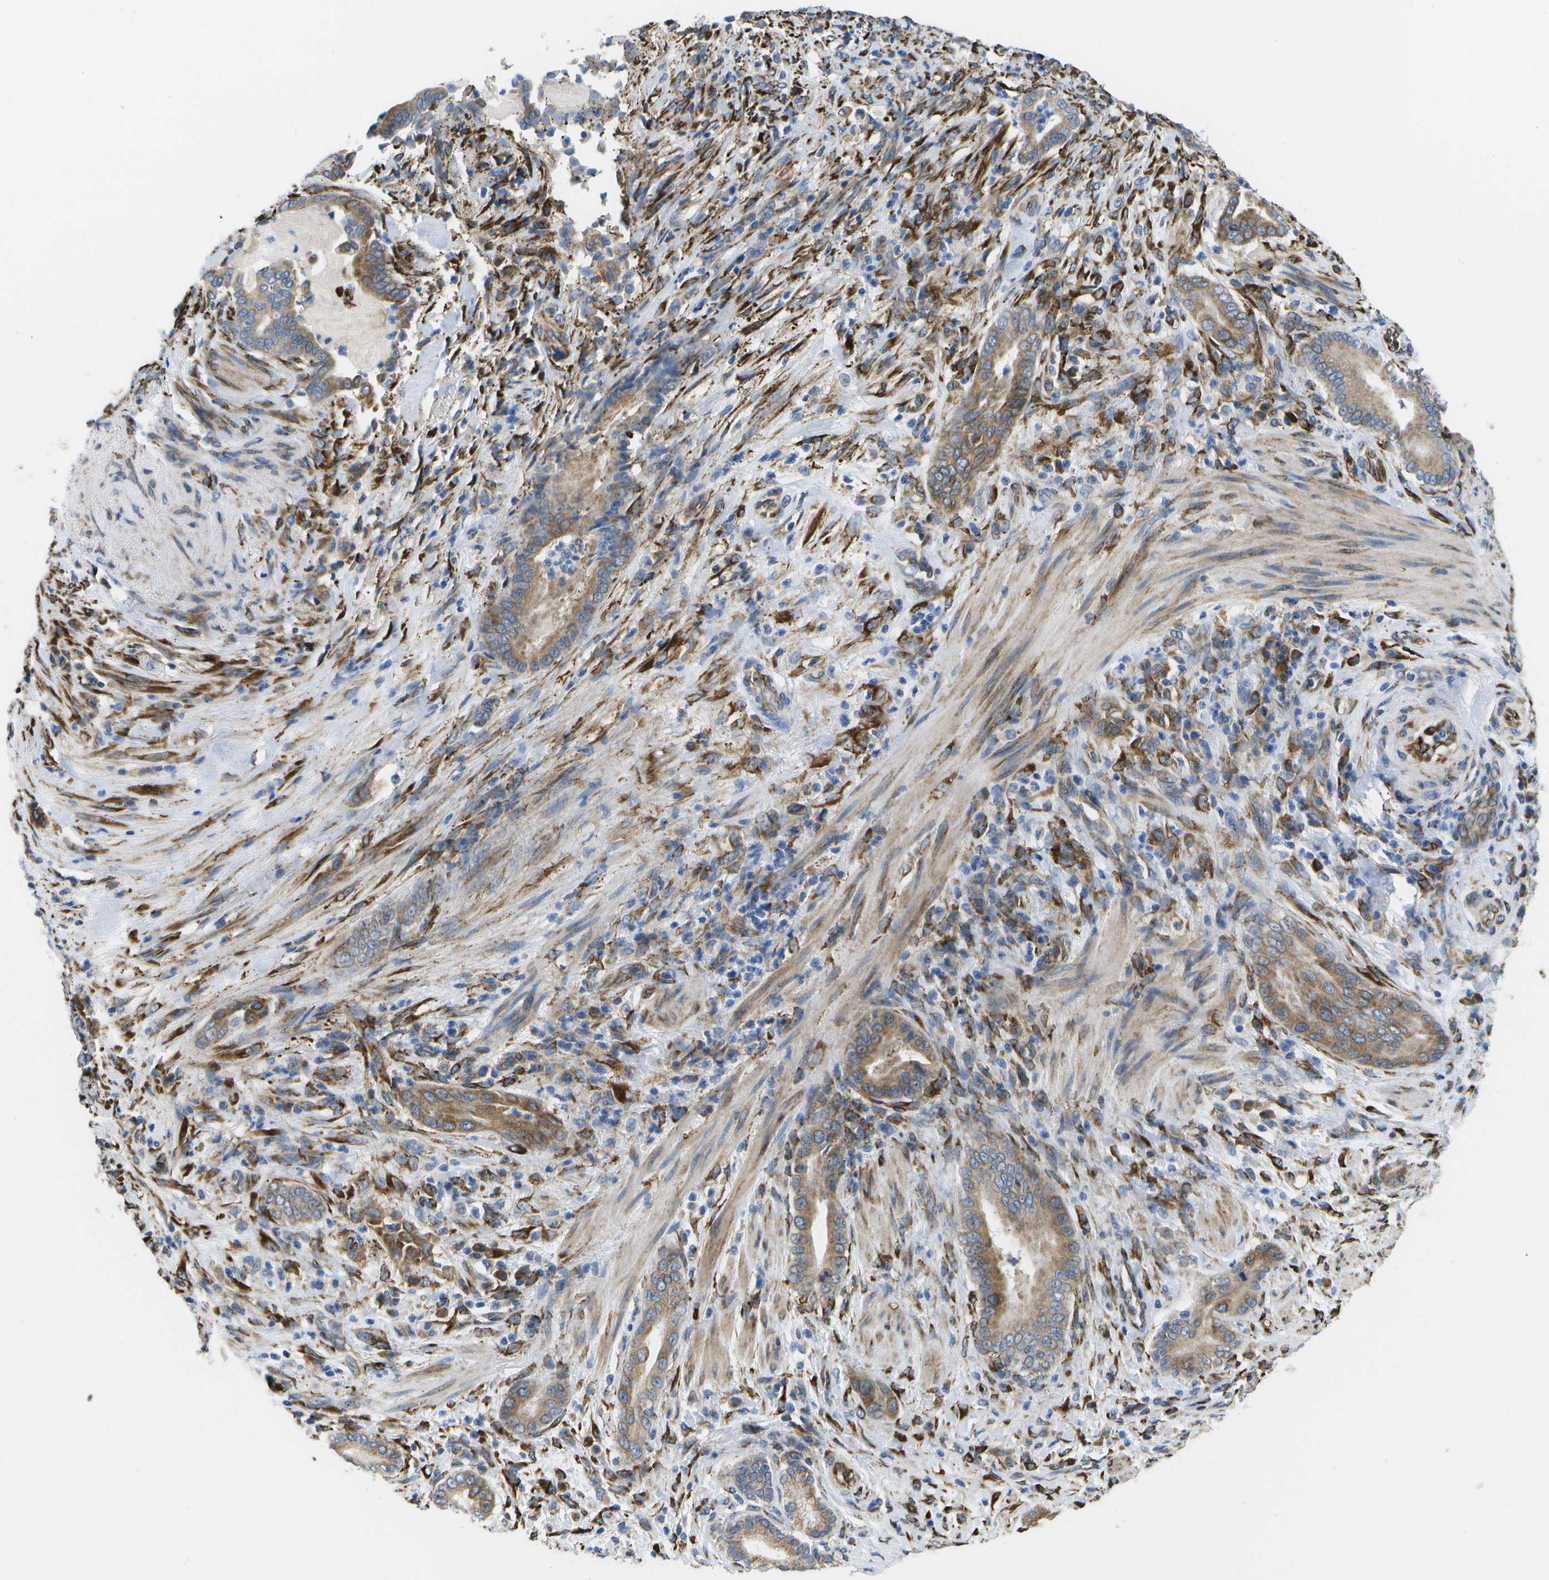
{"staining": {"intensity": "moderate", "quantity": ">75%", "location": "cytoplasmic/membranous"}, "tissue": "pancreatic cancer", "cell_type": "Tumor cells", "image_type": "cancer", "snomed": [{"axis": "morphology", "description": "Normal tissue, NOS"}, {"axis": "morphology", "description": "Adenocarcinoma, NOS"}, {"axis": "topography", "description": "Pancreas"}], "caption": "This photomicrograph demonstrates immunohistochemistry (IHC) staining of human pancreatic adenocarcinoma, with medium moderate cytoplasmic/membranous positivity in approximately >75% of tumor cells.", "gene": "ZDHHC17", "patient": {"sex": "male", "age": 63}}